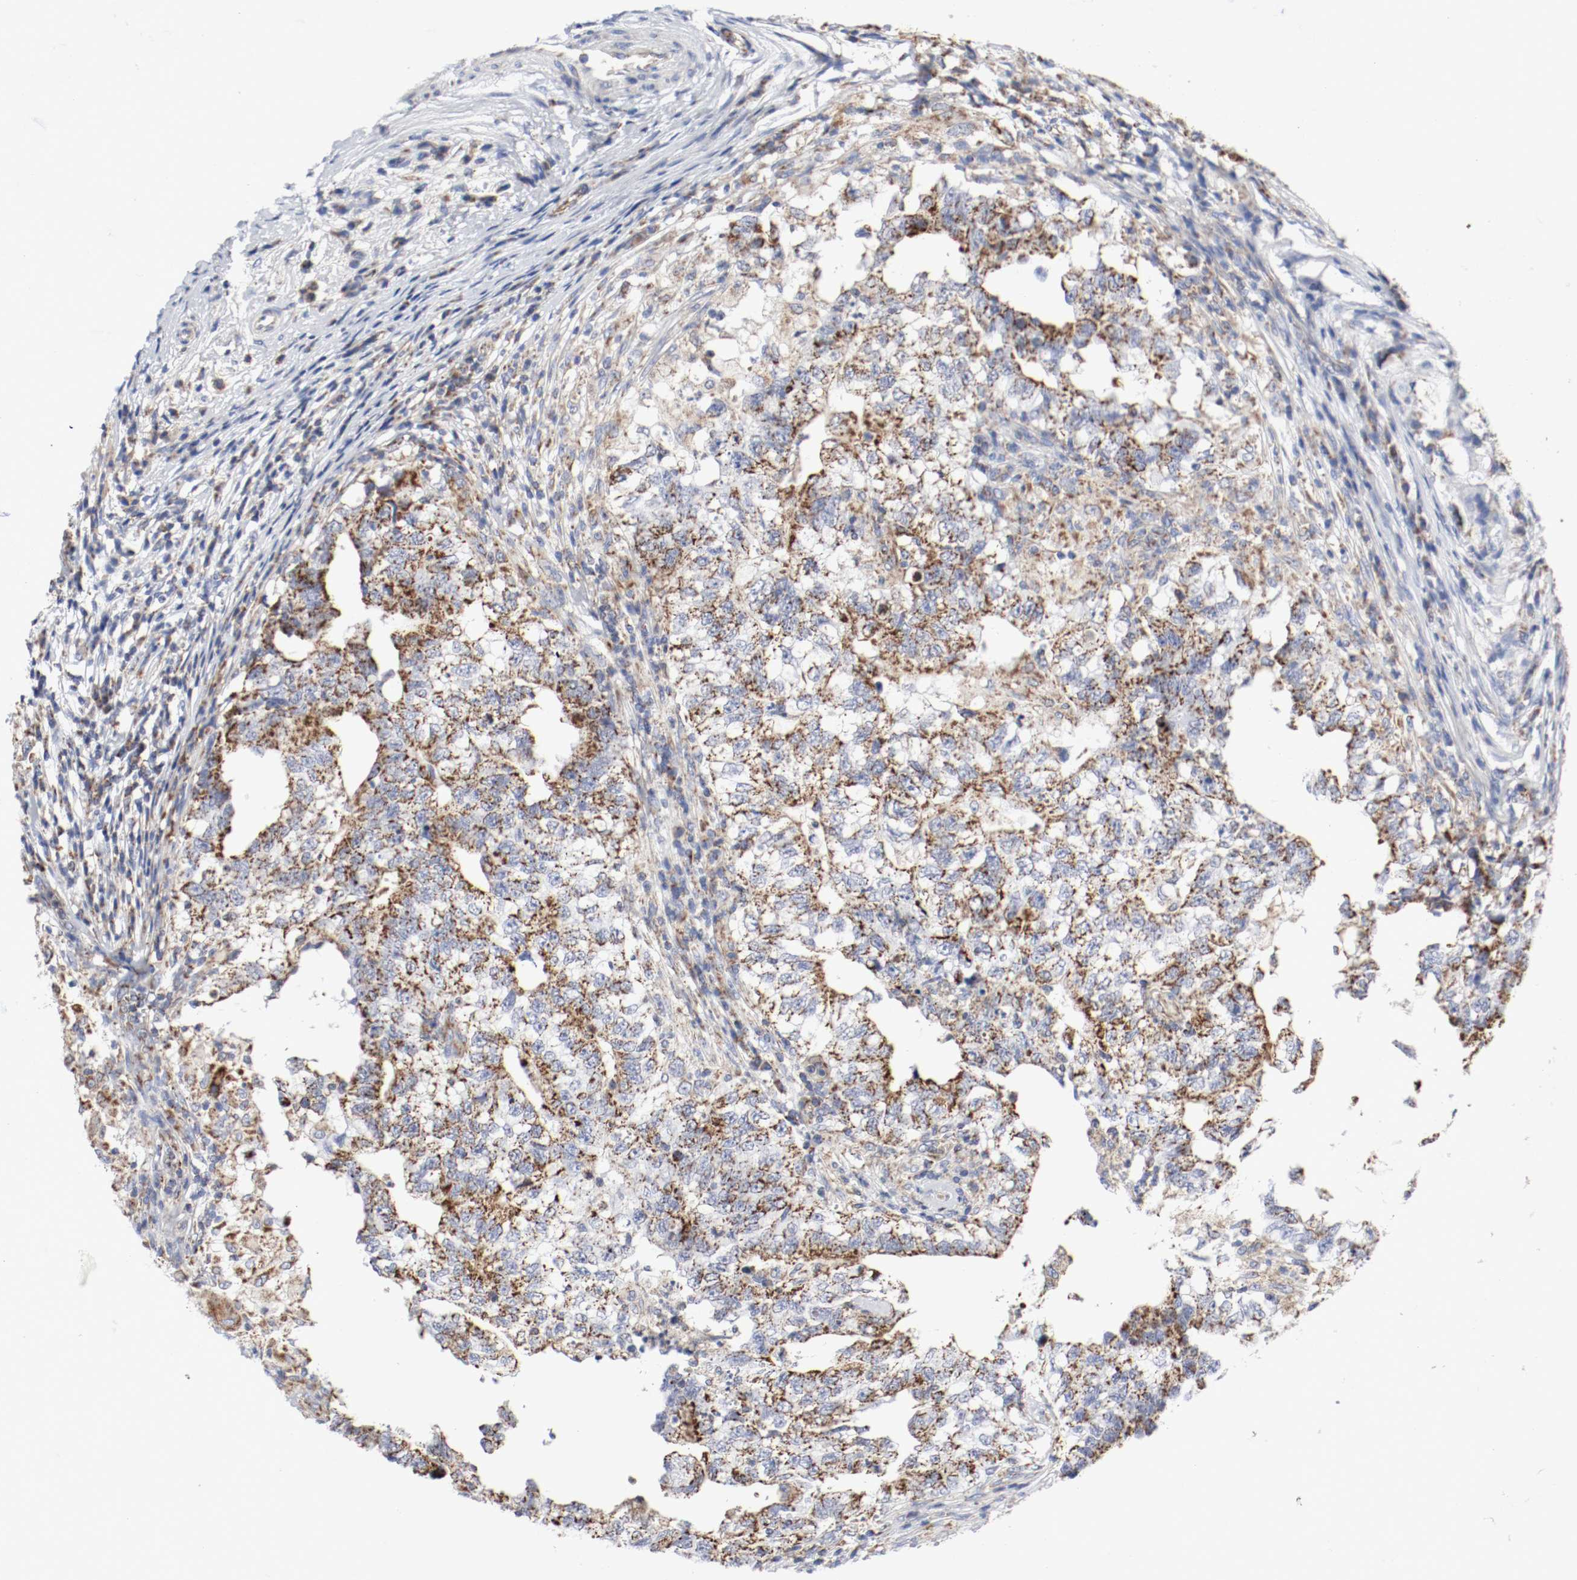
{"staining": {"intensity": "strong", "quantity": ">75%", "location": "cytoplasmic/membranous"}, "tissue": "testis cancer", "cell_type": "Tumor cells", "image_type": "cancer", "snomed": [{"axis": "morphology", "description": "Carcinoma, Embryonal, NOS"}, {"axis": "topography", "description": "Testis"}], "caption": "A high-resolution image shows IHC staining of testis embryonal carcinoma, which shows strong cytoplasmic/membranous expression in approximately >75% of tumor cells.", "gene": "AFG3L2", "patient": {"sex": "male", "age": 21}}